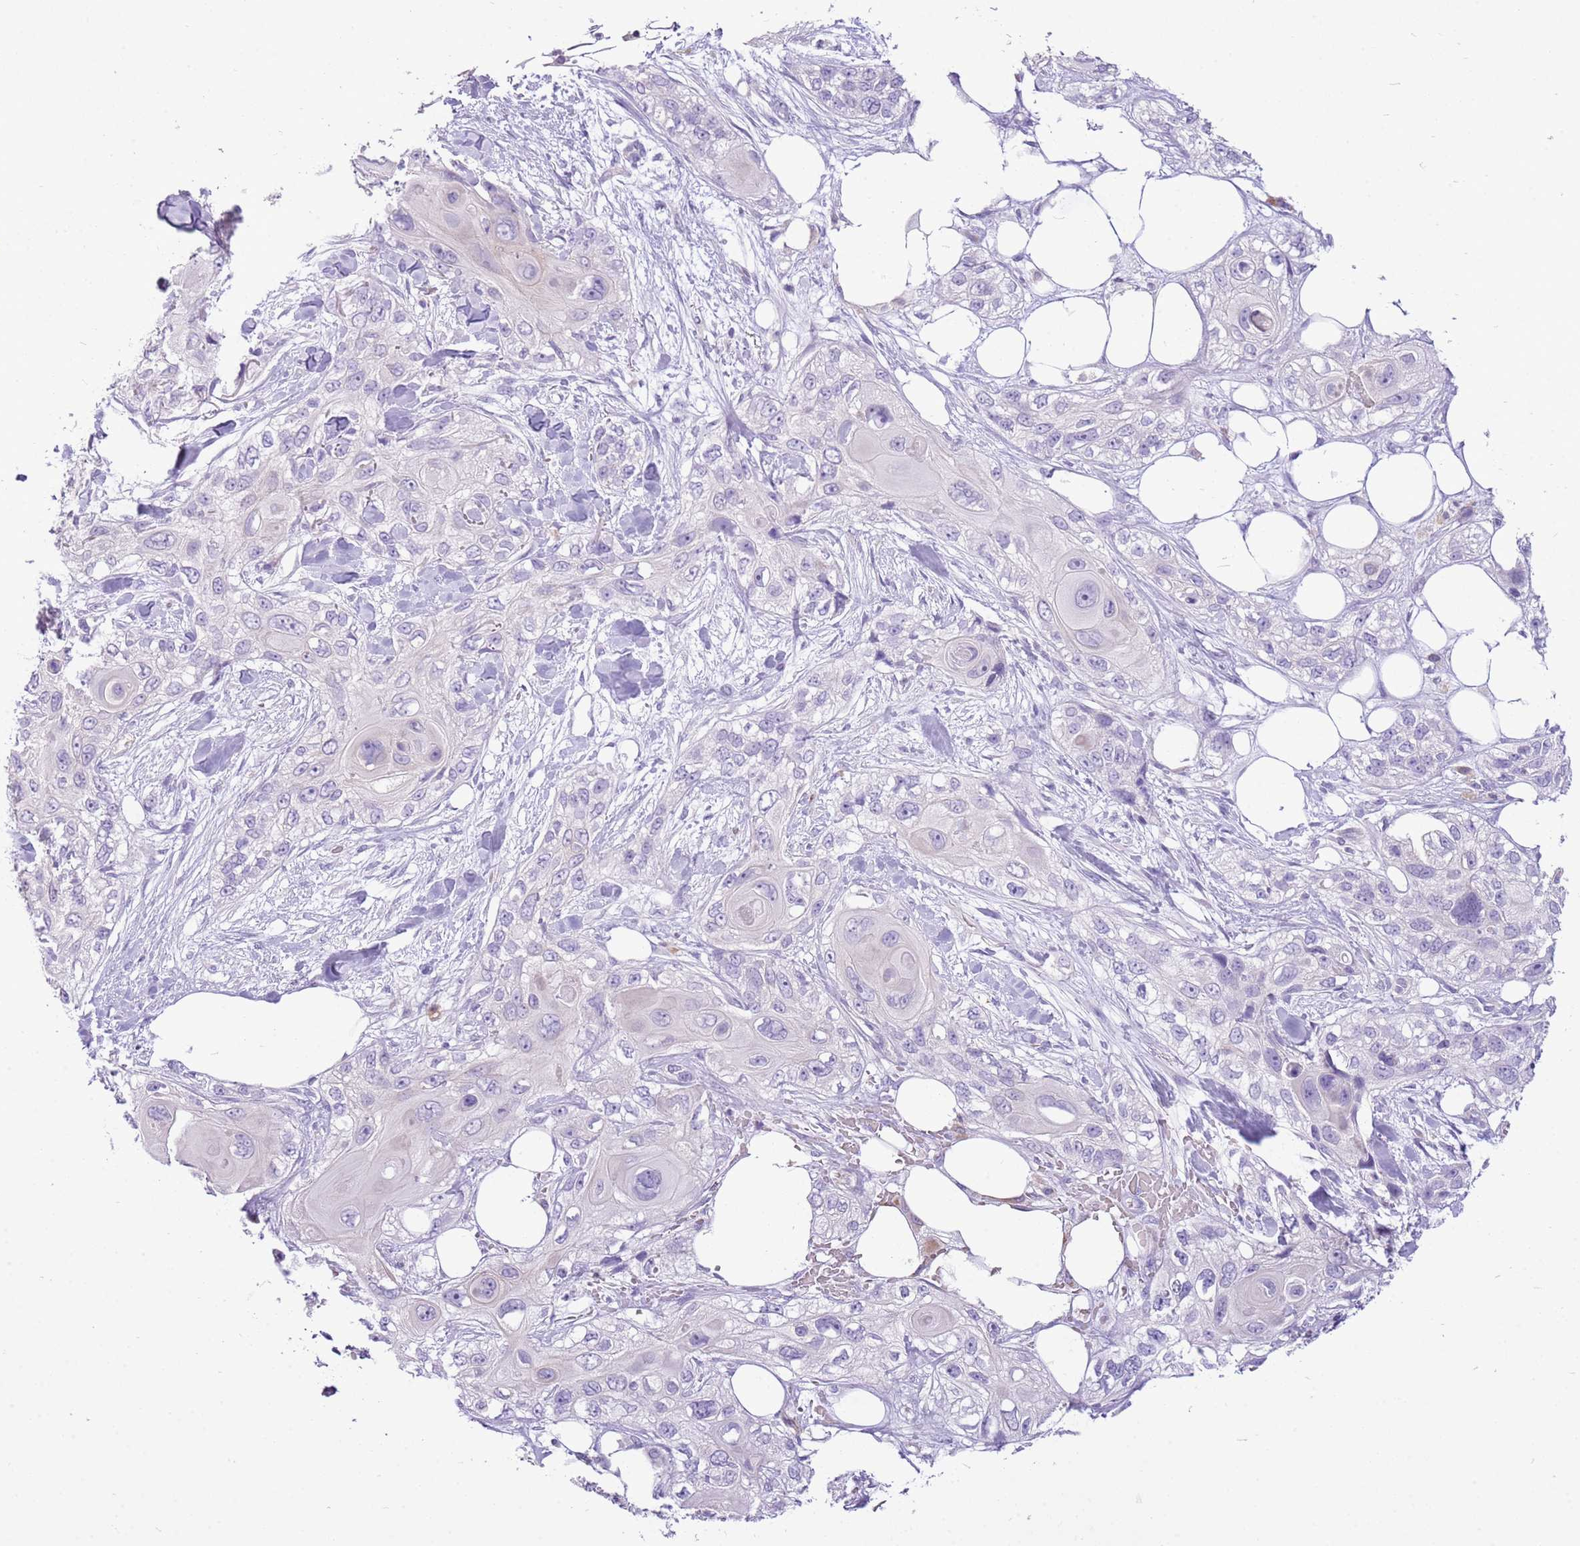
{"staining": {"intensity": "negative", "quantity": "none", "location": "none"}, "tissue": "skin cancer", "cell_type": "Tumor cells", "image_type": "cancer", "snomed": [{"axis": "morphology", "description": "Normal tissue, NOS"}, {"axis": "morphology", "description": "Squamous cell carcinoma, NOS"}, {"axis": "topography", "description": "Skin"}], "caption": "Human skin cancer stained for a protein using IHC reveals no expression in tumor cells.", "gene": "SCAMP5", "patient": {"sex": "male", "age": 72}}